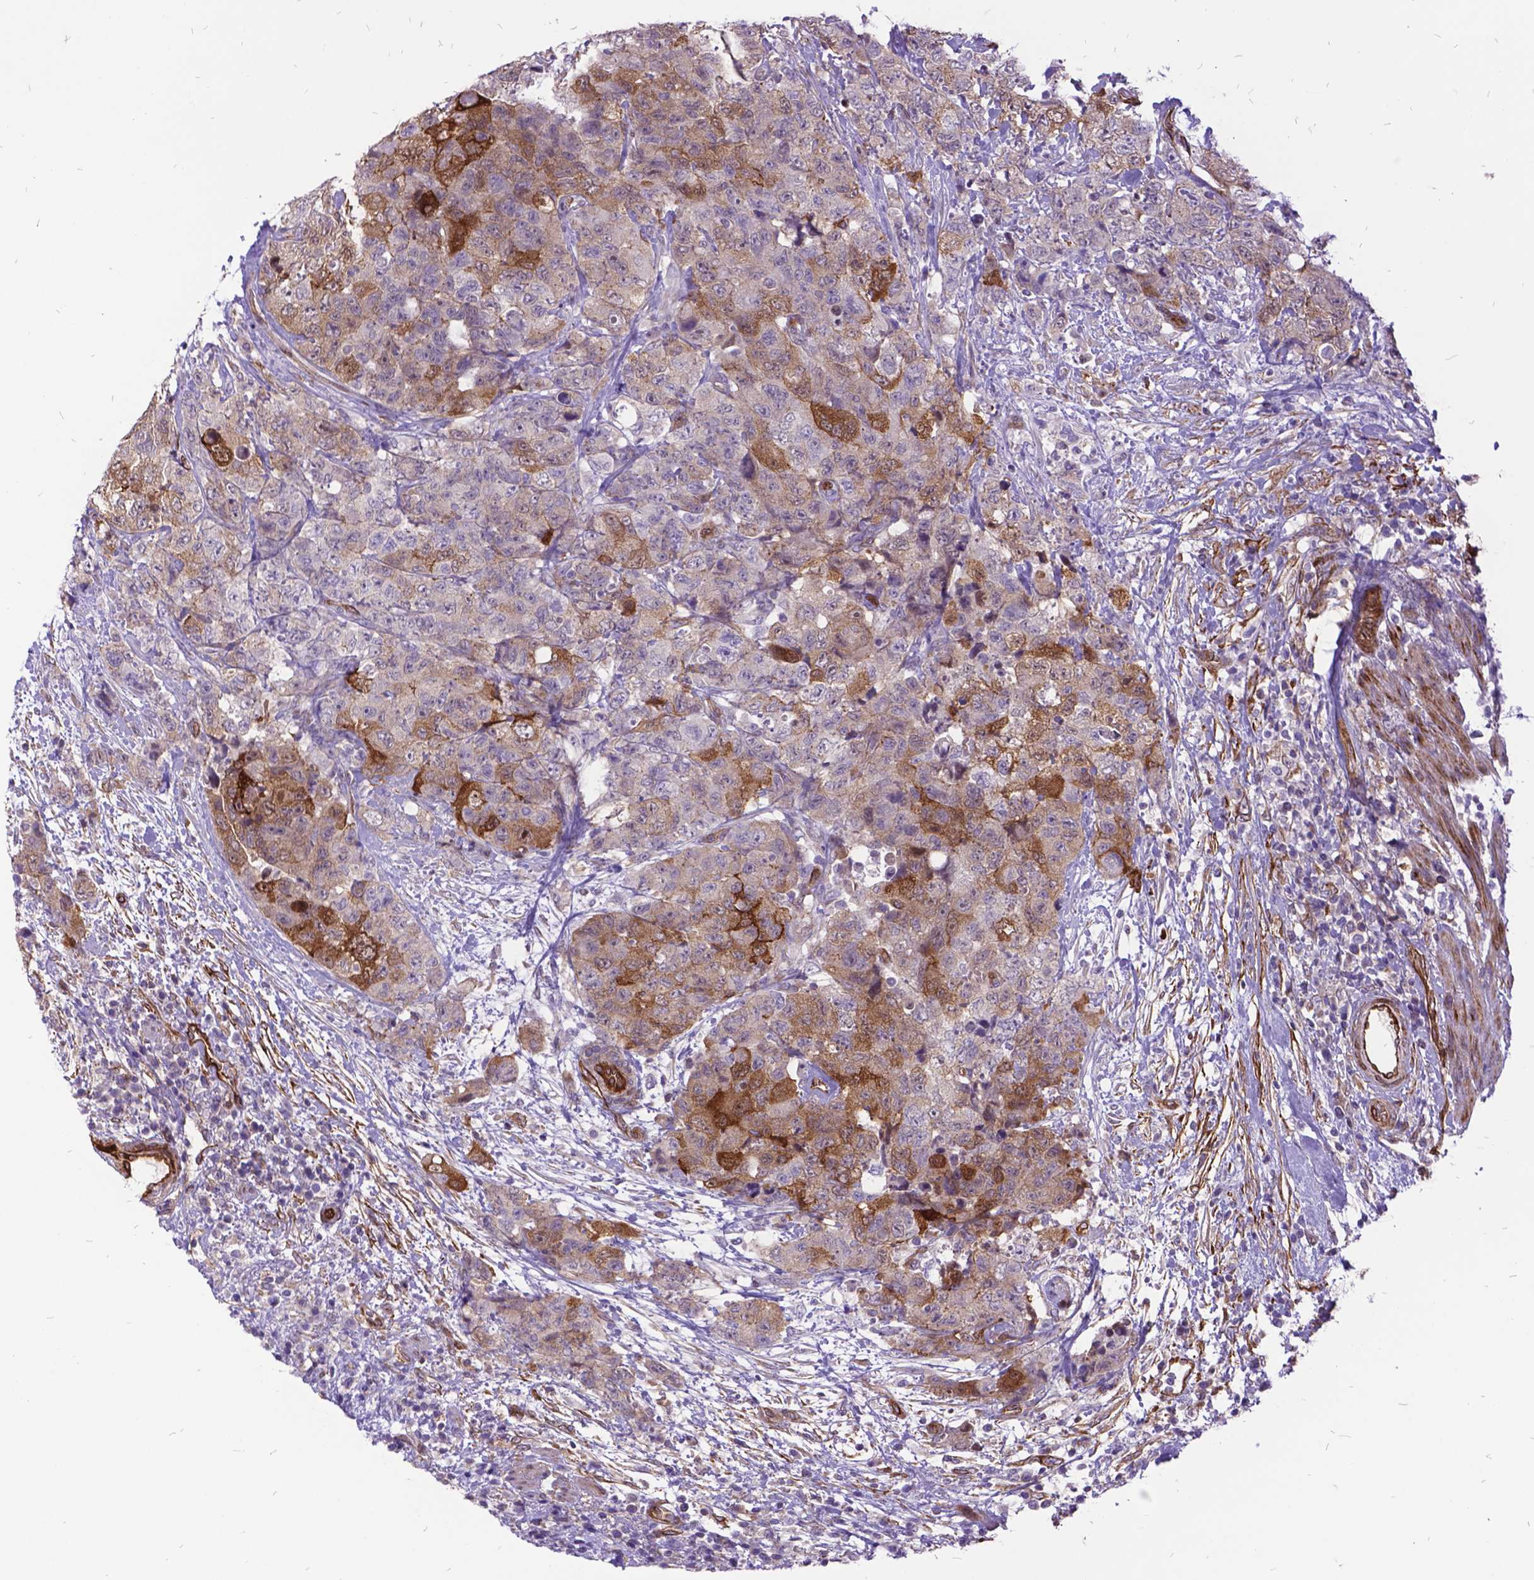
{"staining": {"intensity": "moderate", "quantity": "<25%", "location": "cytoplasmic/membranous"}, "tissue": "urothelial cancer", "cell_type": "Tumor cells", "image_type": "cancer", "snomed": [{"axis": "morphology", "description": "Urothelial carcinoma, High grade"}, {"axis": "topography", "description": "Urinary bladder"}], "caption": "High-magnification brightfield microscopy of urothelial cancer stained with DAB (3,3'-diaminobenzidine) (brown) and counterstained with hematoxylin (blue). tumor cells exhibit moderate cytoplasmic/membranous positivity is present in approximately<25% of cells. The protein of interest is shown in brown color, while the nuclei are stained blue.", "gene": "GRB7", "patient": {"sex": "female", "age": 78}}